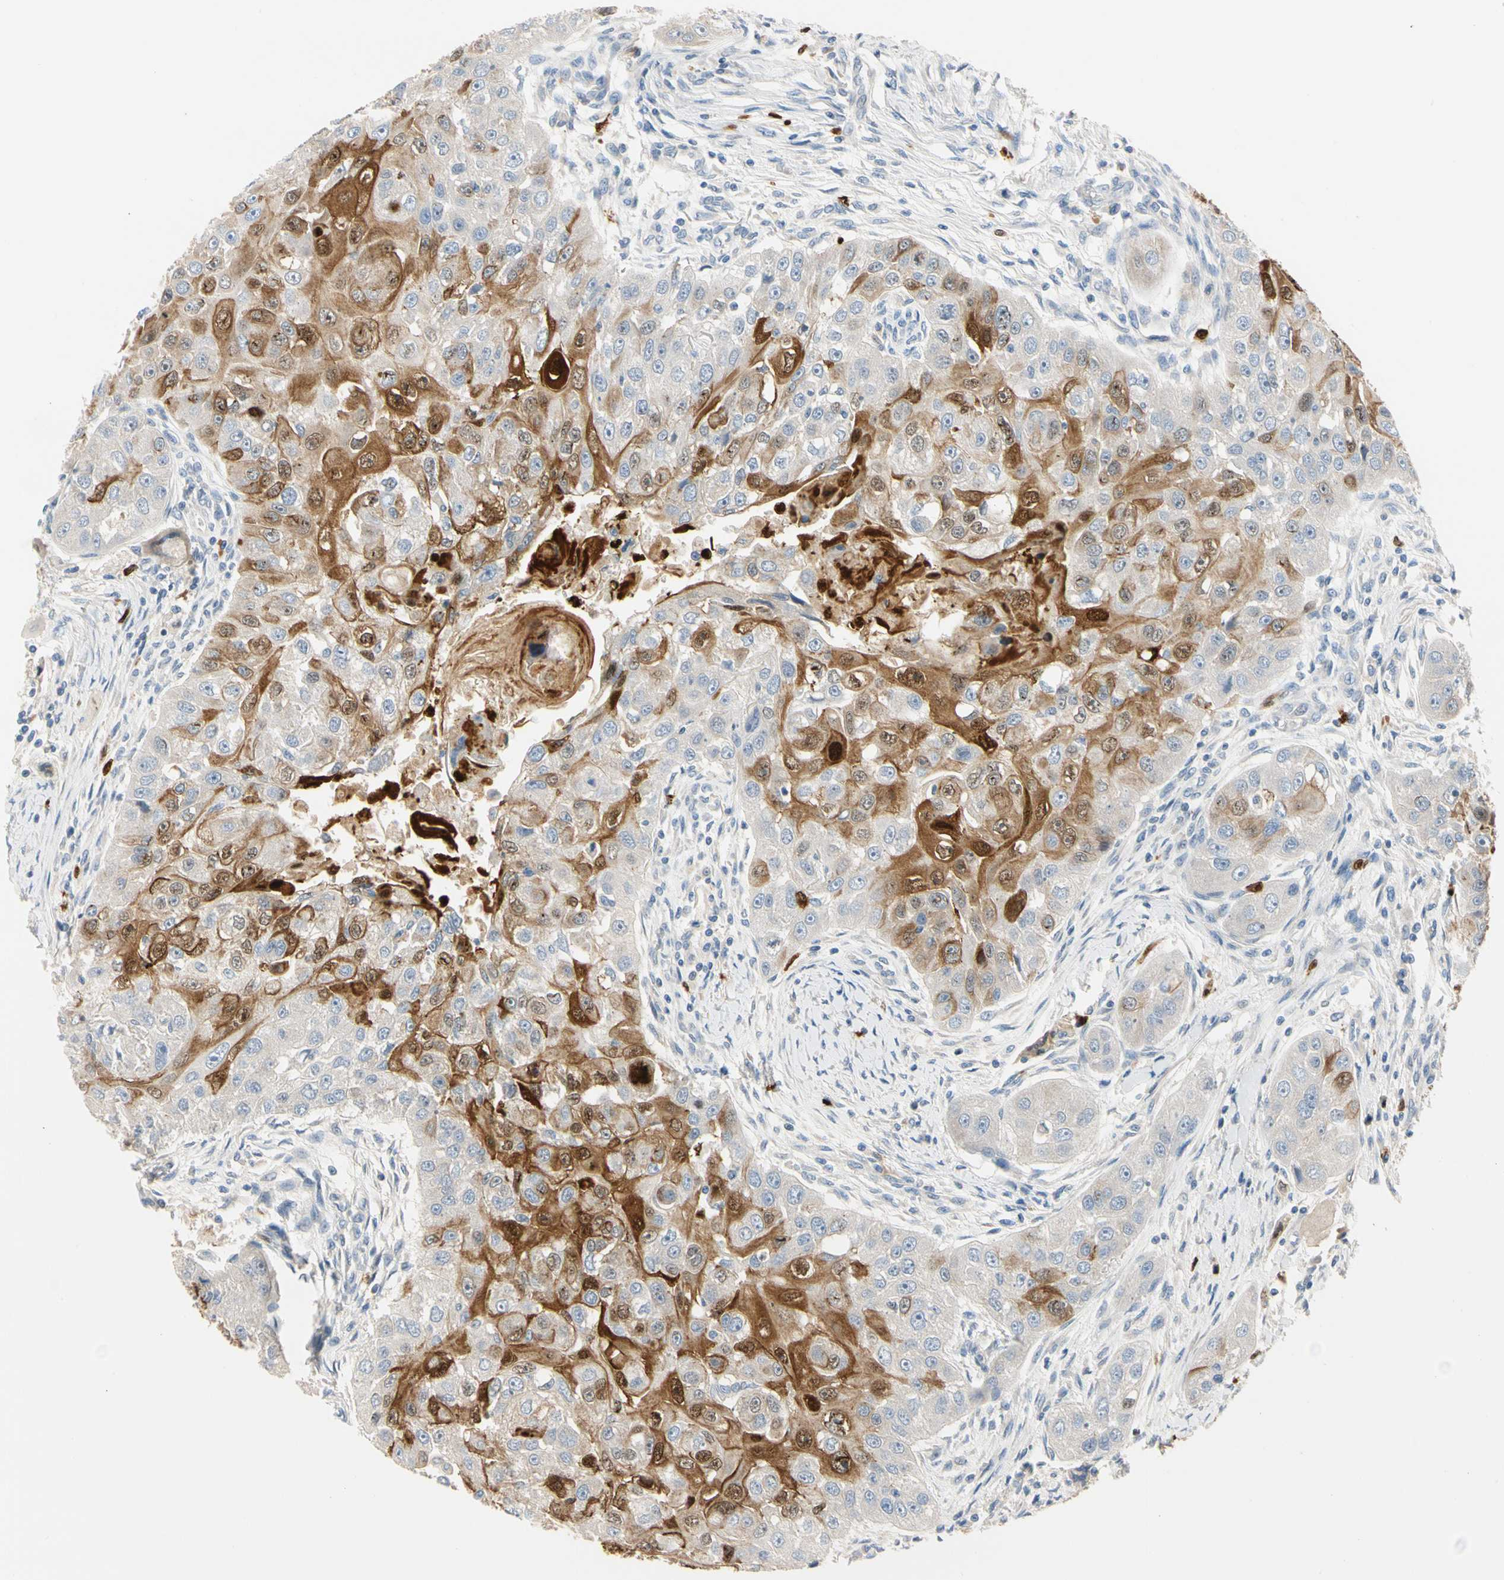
{"staining": {"intensity": "moderate", "quantity": "<25%", "location": "cytoplasmic/membranous,nuclear"}, "tissue": "head and neck cancer", "cell_type": "Tumor cells", "image_type": "cancer", "snomed": [{"axis": "morphology", "description": "Normal tissue, NOS"}, {"axis": "morphology", "description": "Squamous cell carcinoma, NOS"}, {"axis": "topography", "description": "Skeletal muscle"}, {"axis": "topography", "description": "Head-Neck"}], "caption": "Protein expression by immunohistochemistry reveals moderate cytoplasmic/membranous and nuclear staining in approximately <25% of tumor cells in head and neck cancer (squamous cell carcinoma).", "gene": "TRAF5", "patient": {"sex": "male", "age": 51}}